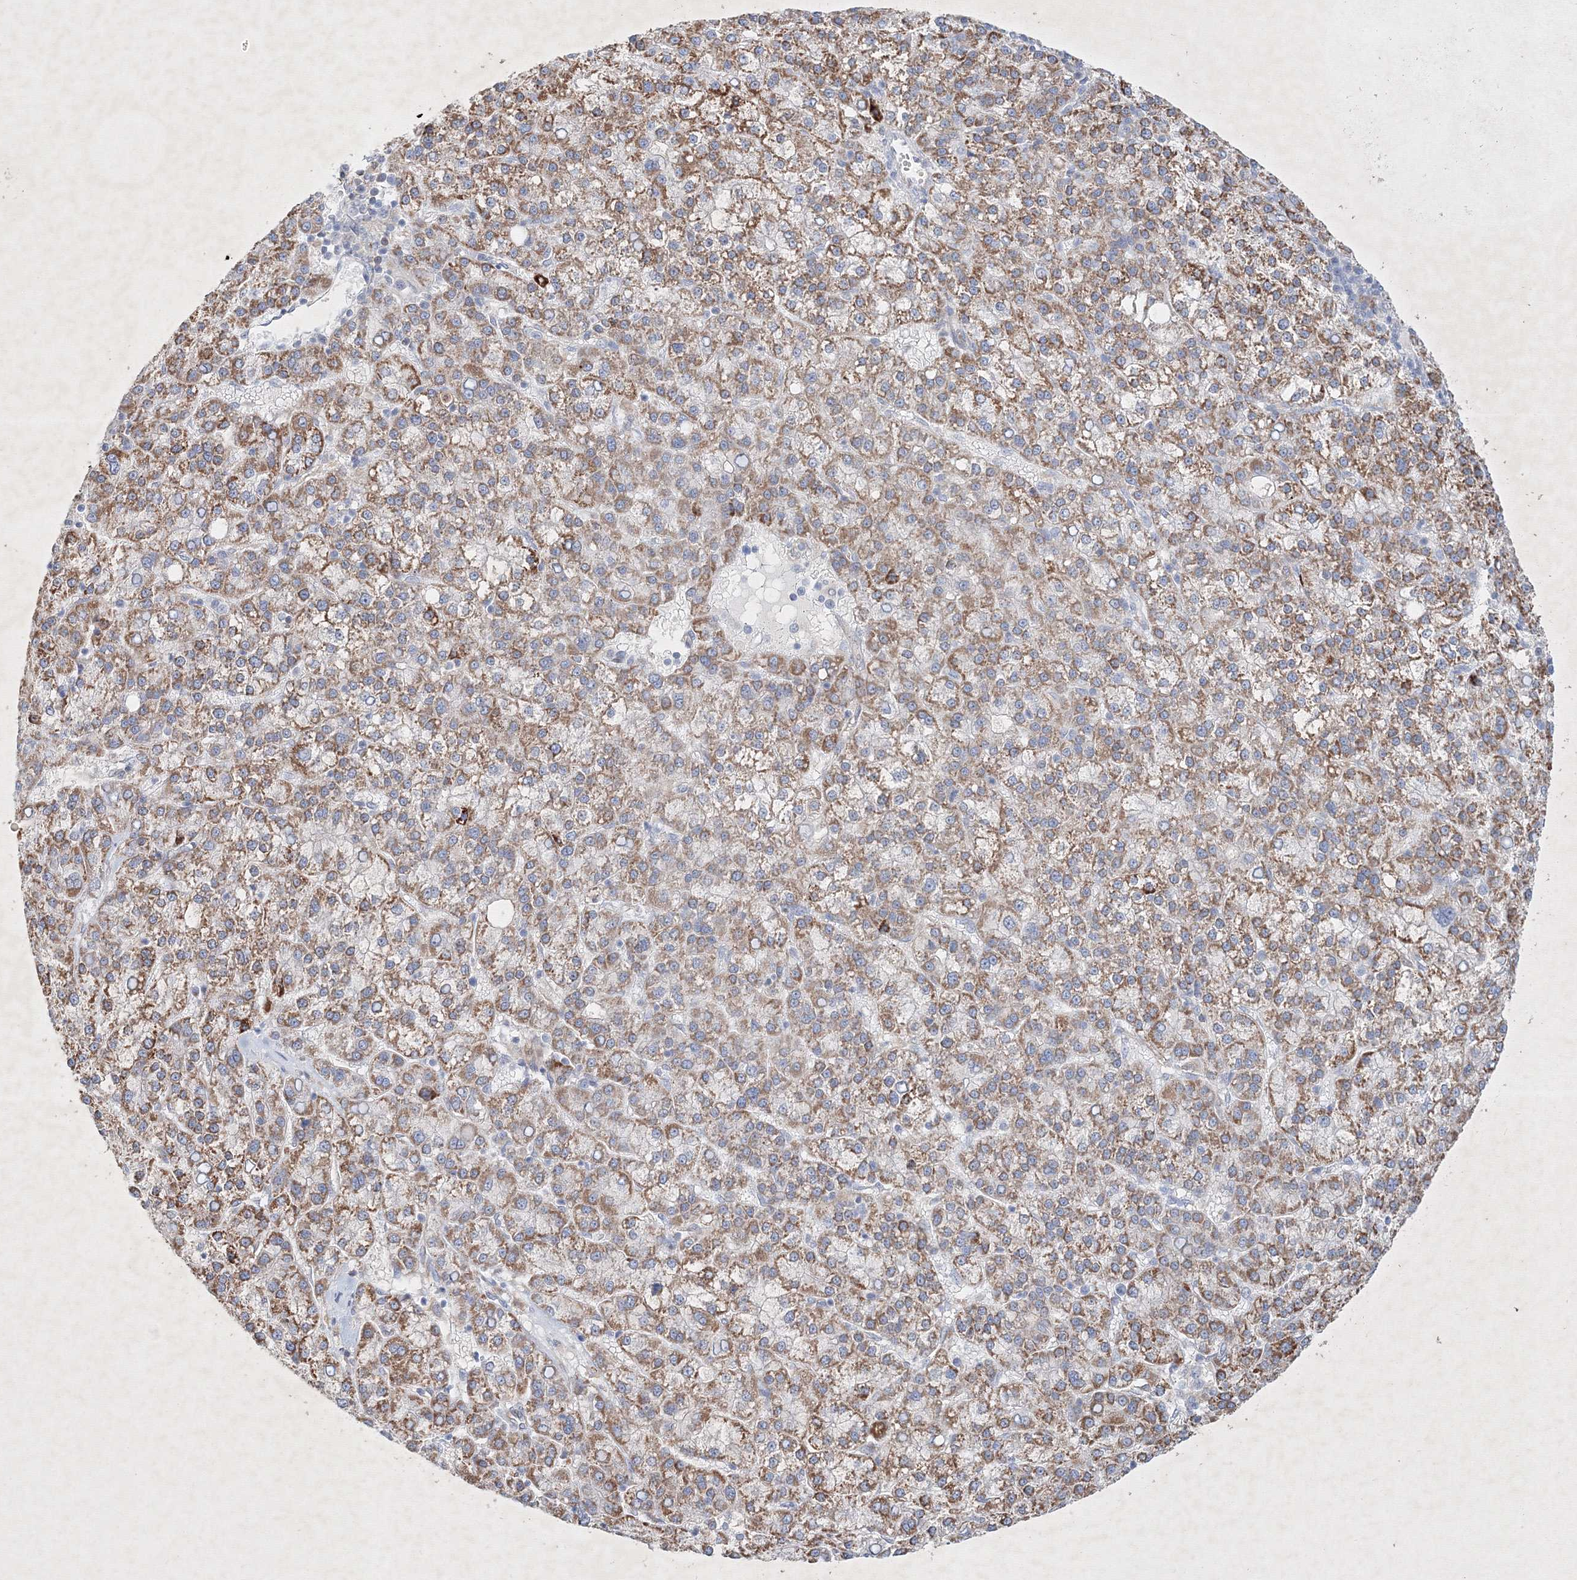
{"staining": {"intensity": "moderate", "quantity": ">75%", "location": "cytoplasmic/membranous"}, "tissue": "liver cancer", "cell_type": "Tumor cells", "image_type": "cancer", "snomed": [{"axis": "morphology", "description": "Carcinoma, Hepatocellular, NOS"}, {"axis": "topography", "description": "Liver"}], "caption": "Protein expression analysis of liver hepatocellular carcinoma demonstrates moderate cytoplasmic/membranous positivity in about >75% of tumor cells.", "gene": "CXXC4", "patient": {"sex": "female", "age": 58}}